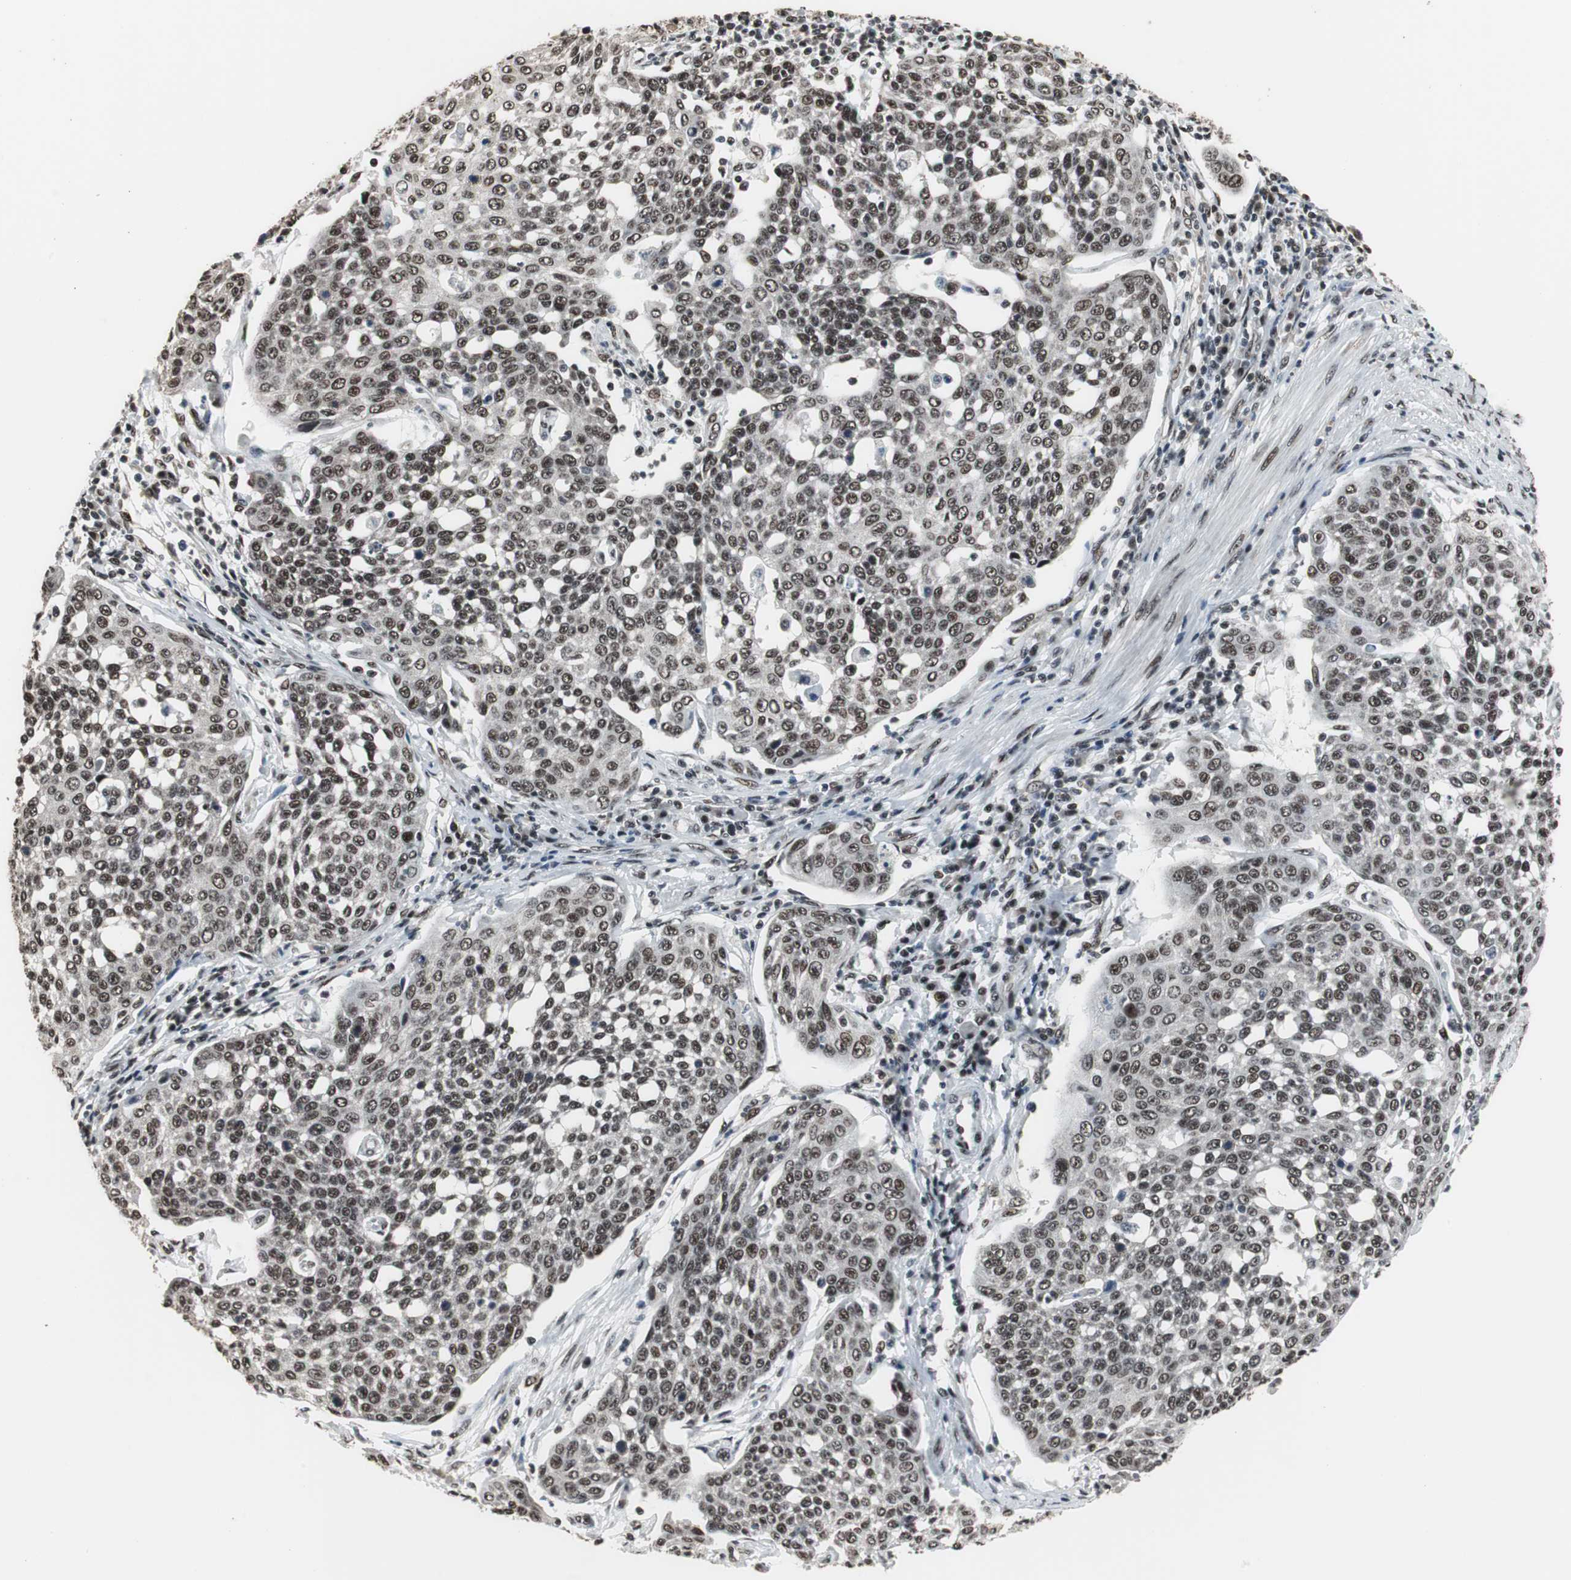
{"staining": {"intensity": "moderate", "quantity": ">75%", "location": "nuclear"}, "tissue": "cervical cancer", "cell_type": "Tumor cells", "image_type": "cancer", "snomed": [{"axis": "morphology", "description": "Squamous cell carcinoma, NOS"}, {"axis": "topography", "description": "Cervix"}], "caption": "Cervical cancer tissue demonstrates moderate nuclear positivity in about >75% of tumor cells, visualized by immunohistochemistry.", "gene": "CDK9", "patient": {"sex": "female", "age": 34}}